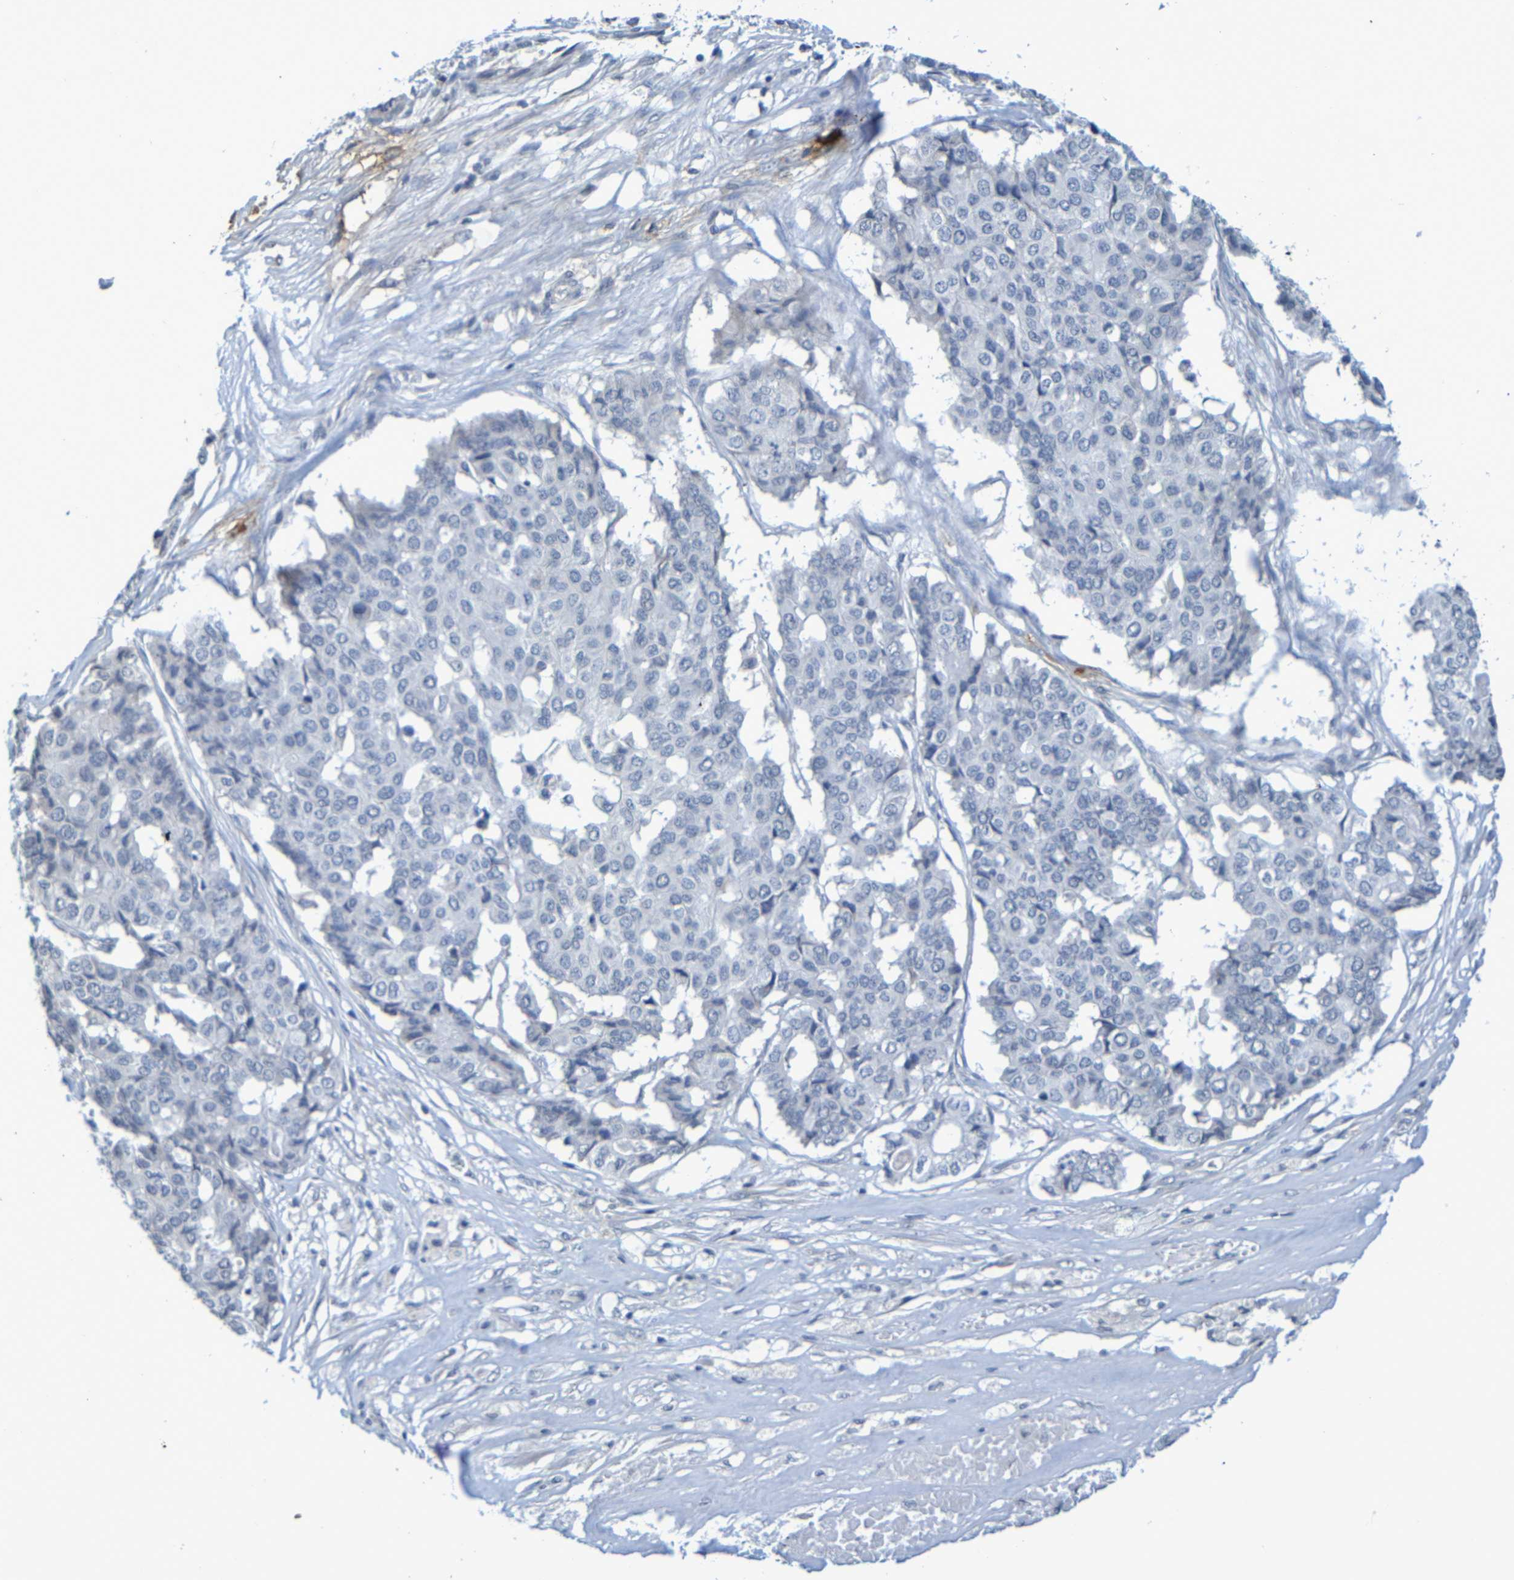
{"staining": {"intensity": "negative", "quantity": "none", "location": "none"}, "tissue": "pancreatic cancer", "cell_type": "Tumor cells", "image_type": "cancer", "snomed": [{"axis": "morphology", "description": "Adenocarcinoma, NOS"}, {"axis": "topography", "description": "Pancreas"}], "caption": "There is no significant positivity in tumor cells of pancreatic cancer.", "gene": "C3AR1", "patient": {"sex": "male", "age": 50}}